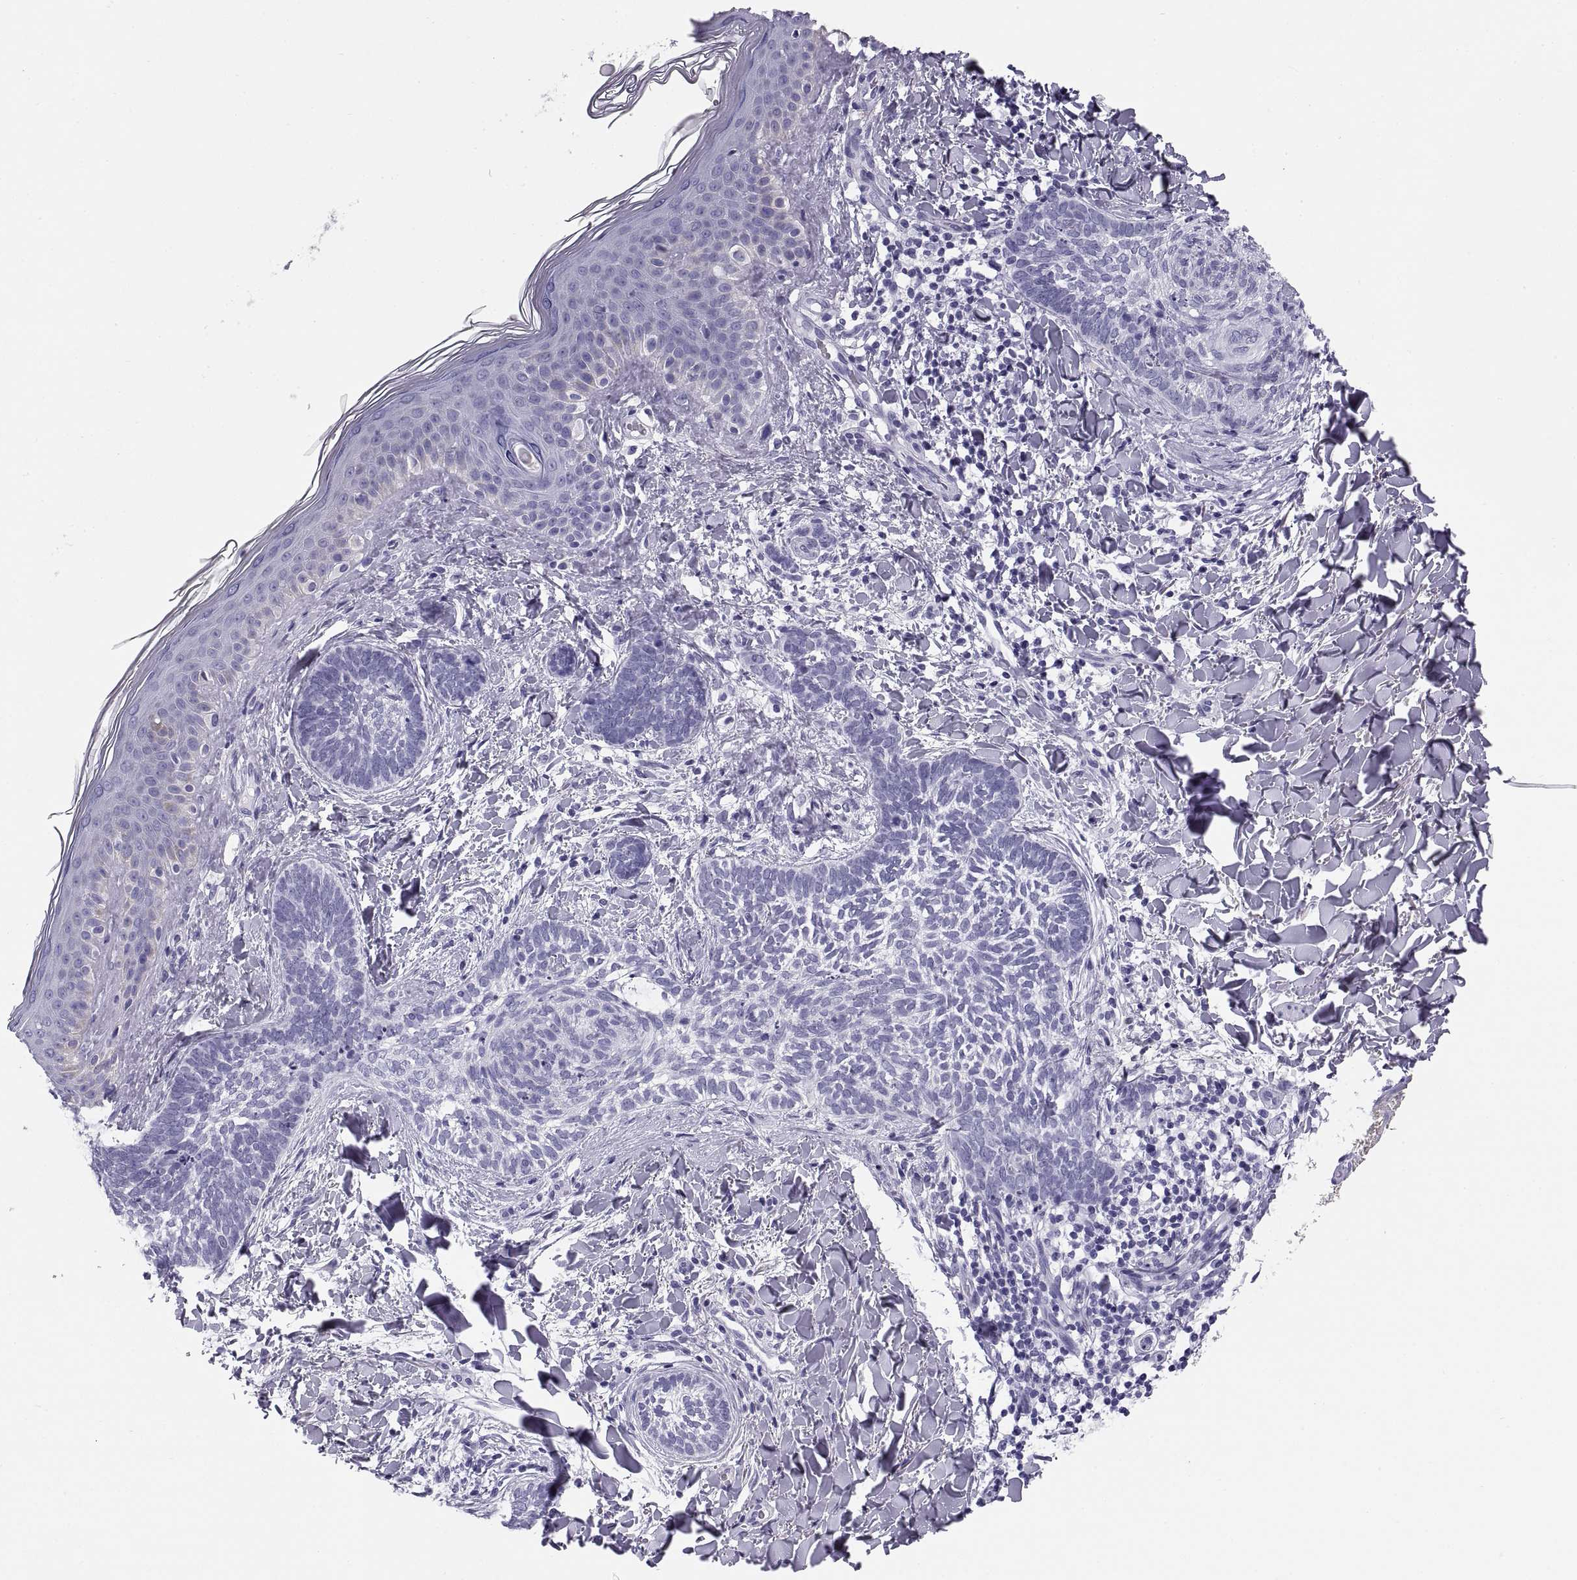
{"staining": {"intensity": "negative", "quantity": "none", "location": "none"}, "tissue": "skin cancer", "cell_type": "Tumor cells", "image_type": "cancer", "snomed": [{"axis": "morphology", "description": "Normal tissue, NOS"}, {"axis": "morphology", "description": "Basal cell carcinoma"}, {"axis": "topography", "description": "Skin"}], "caption": "A high-resolution photomicrograph shows immunohistochemistry (IHC) staining of skin cancer (basal cell carcinoma), which shows no significant staining in tumor cells.", "gene": "PAX2", "patient": {"sex": "male", "age": 46}}